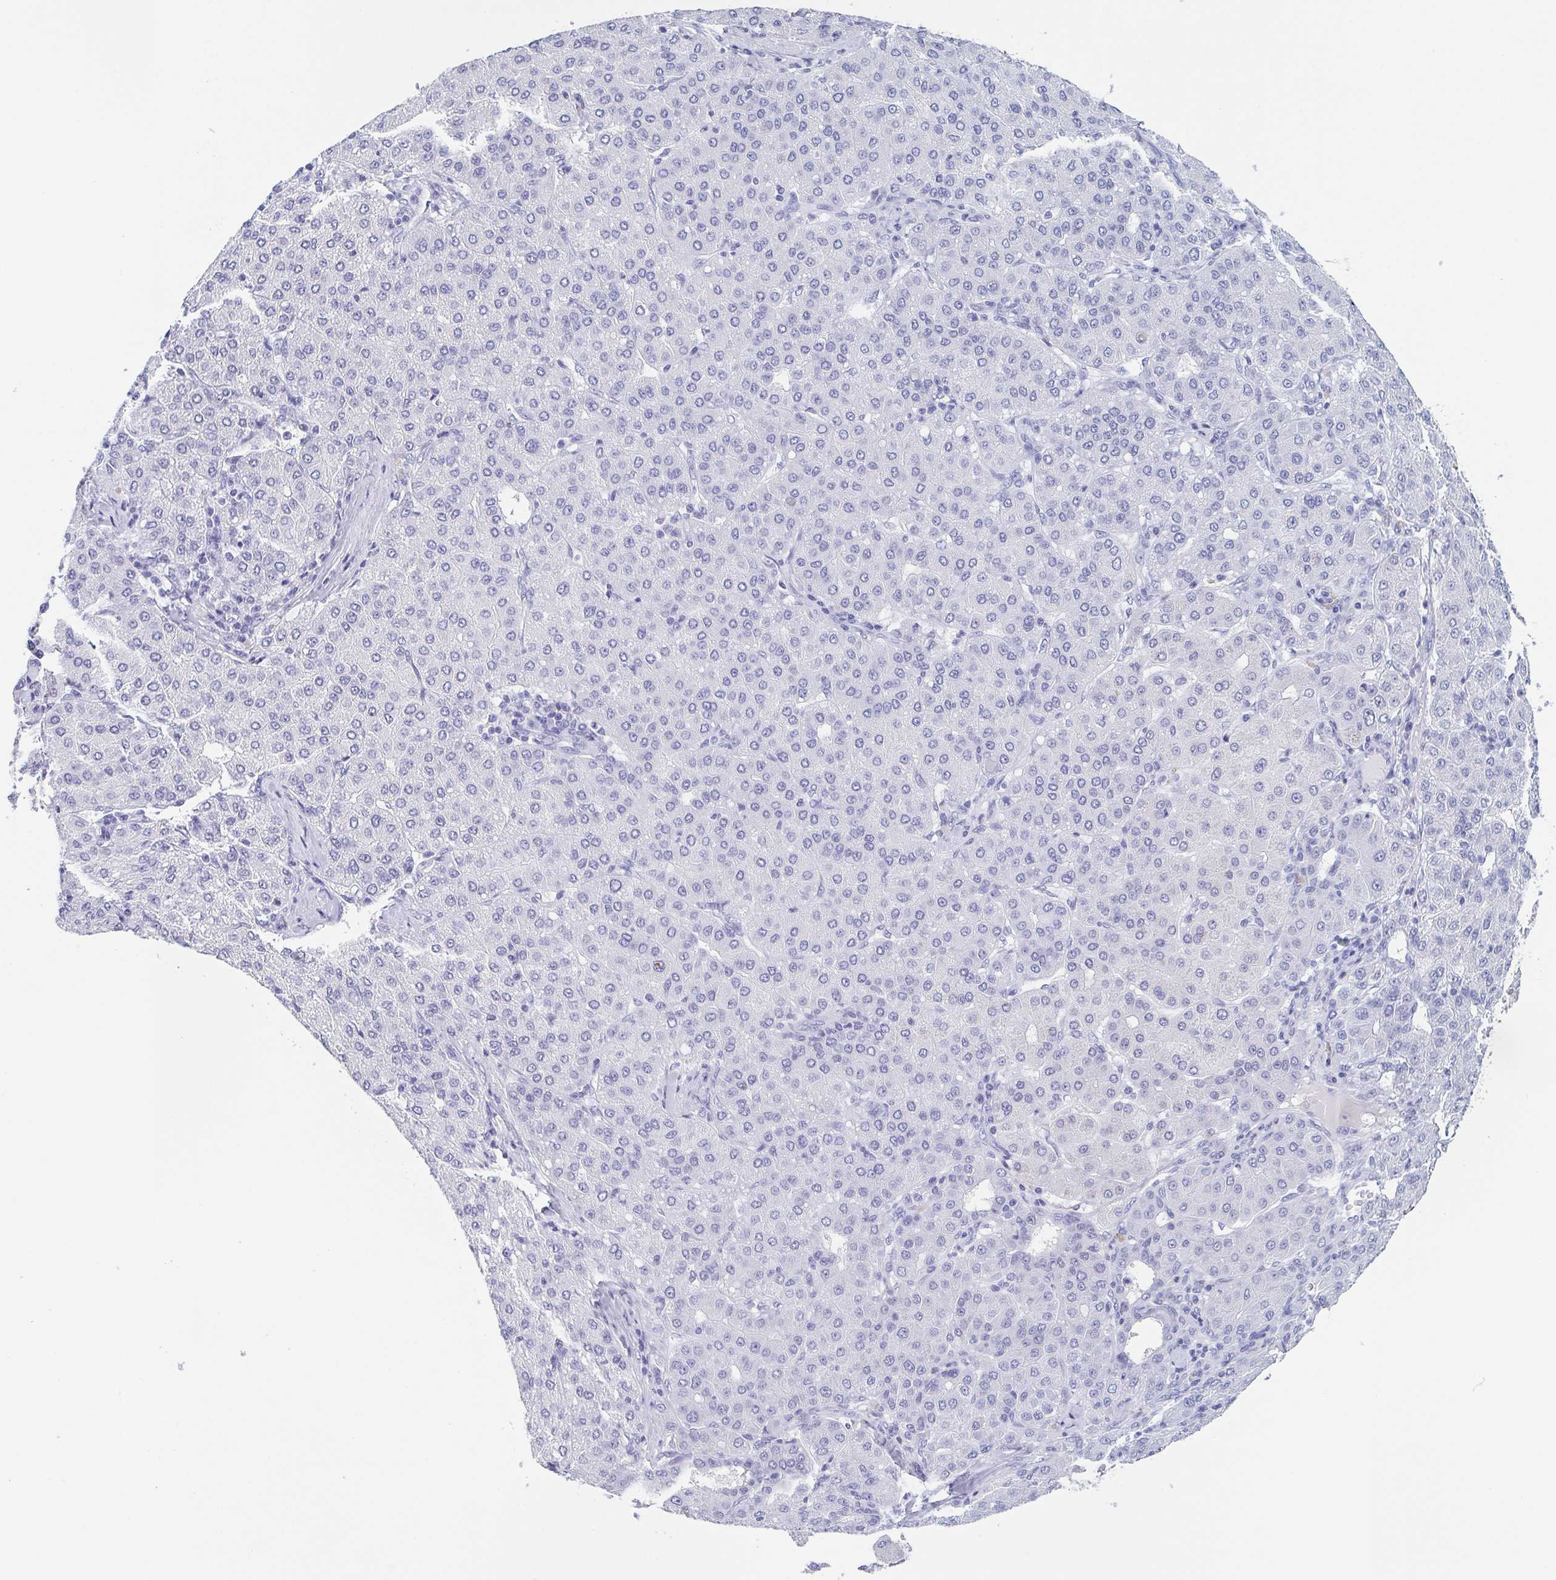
{"staining": {"intensity": "negative", "quantity": "none", "location": "none"}, "tissue": "liver cancer", "cell_type": "Tumor cells", "image_type": "cancer", "snomed": [{"axis": "morphology", "description": "Carcinoma, Hepatocellular, NOS"}, {"axis": "topography", "description": "Liver"}], "caption": "Hepatocellular carcinoma (liver) stained for a protein using immunohistochemistry shows no expression tumor cells.", "gene": "REG4", "patient": {"sex": "male", "age": 65}}